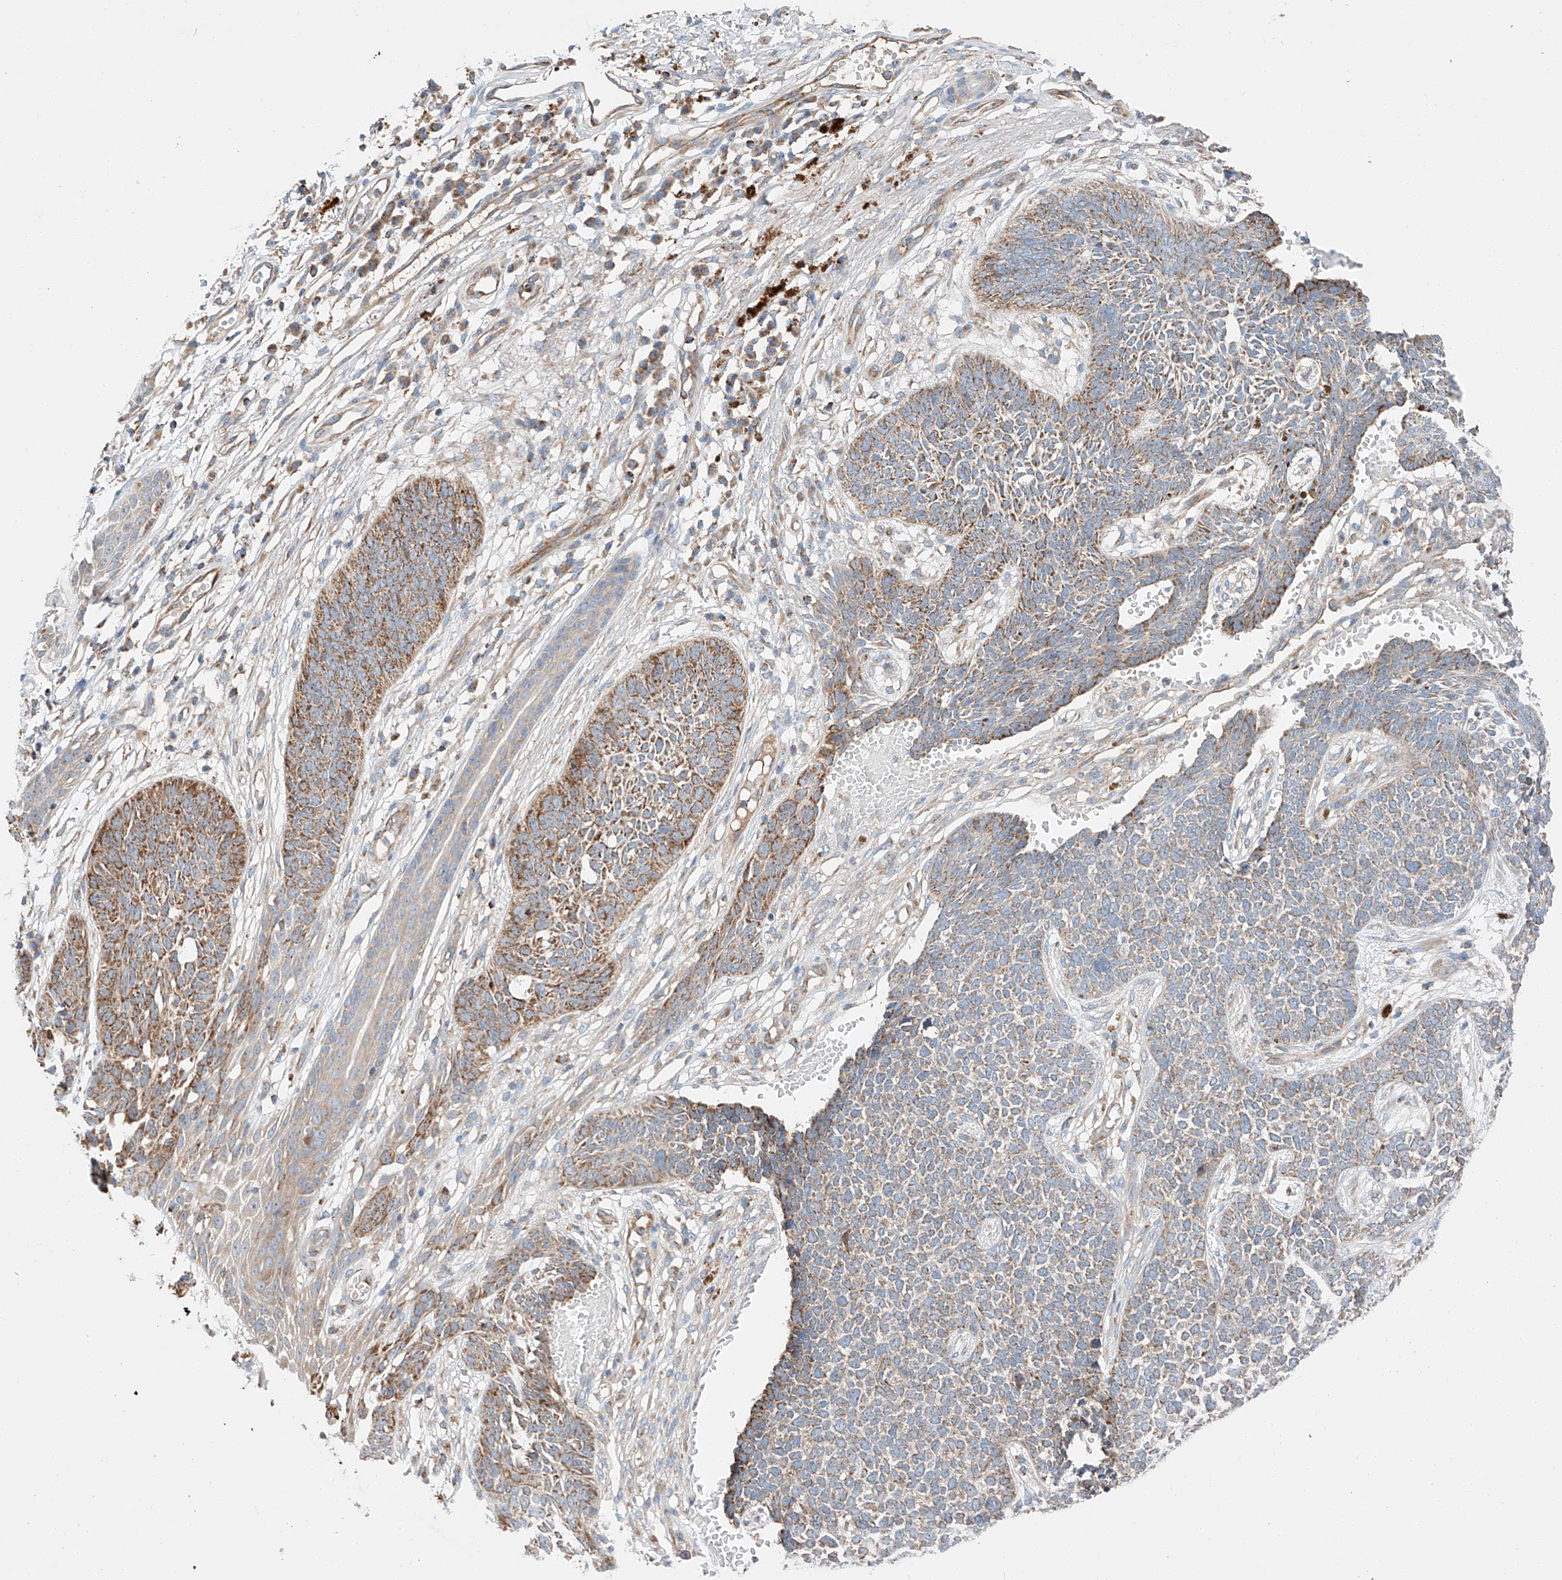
{"staining": {"intensity": "moderate", "quantity": ">75%", "location": "cytoplasmic/membranous"}, "tissue": "skin cancer", "cell_type": "Tumor cells", "image_type": "cancer", "snomed": [{"axis": "morphology", "description": "Basal cell carcinoma"}, {"axis": "topography", "description": "Skin"}], "caption": "Skin cancer (basal cell carcinoma) stained with a protein marker shows moderate staining in tumor cells.", "gene": "RUSC1", "patient": {"sex": "female", "age": 84}}